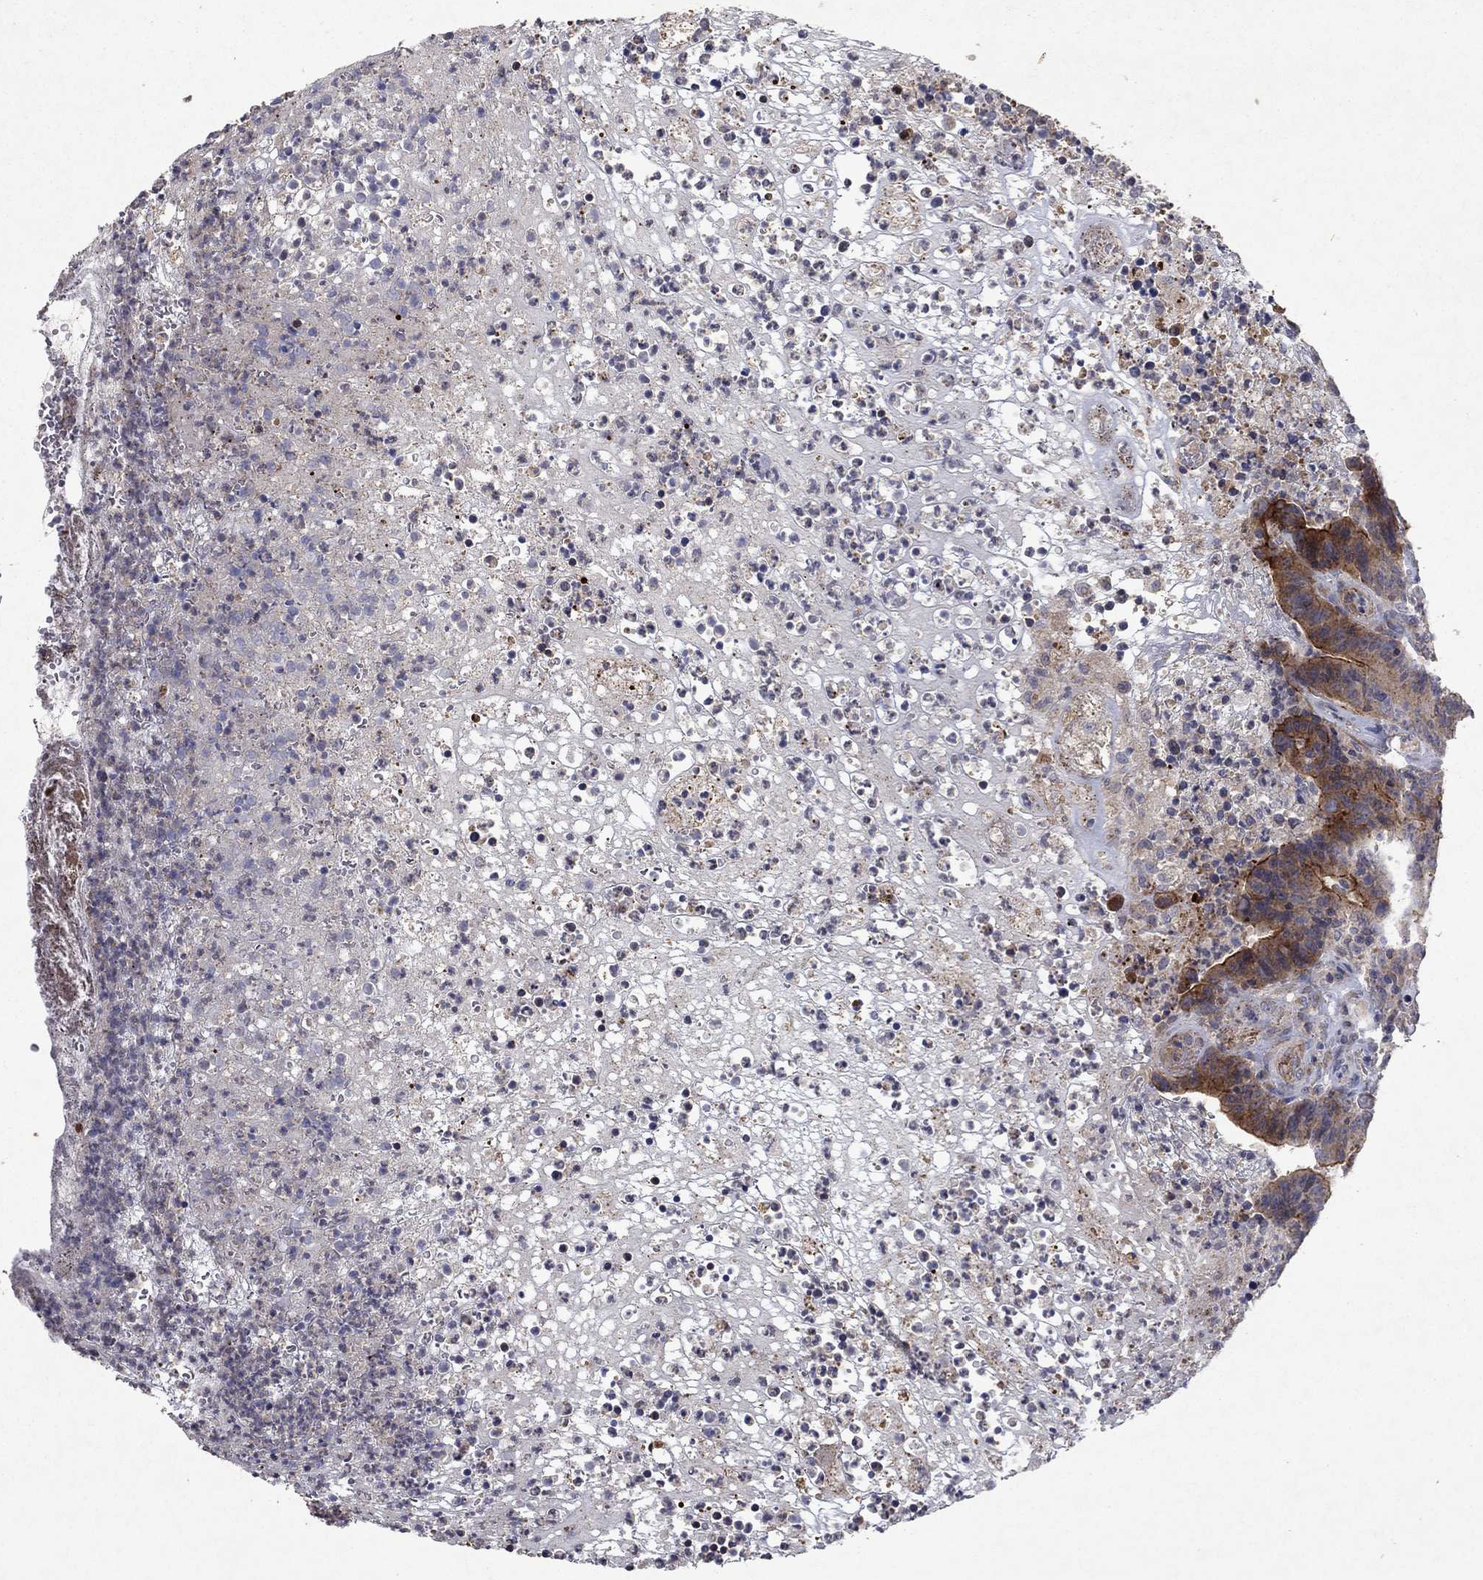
{"staining": {"intensity": "strong", "quantity": ">75%", "location": "cytoplasmic/membranous"}, "tissue": "colorectal cancer", "cell_type": "Tumor cells", "image_type": "cancer", "snomed": [{"axis": "morphology", "description": "Adenocarcinoma, NOS"}, {"axis": "topography", "description": "Colon"}], "caption": "This is an image of immunohistochemistry (IHC) staining of colorectal adenocarcinoma, which shows strong positivity in the cytoplasmic/membranous of tumor cells.", "gene": "FRG1", "patient": {"sex": "female", "age": 75}}